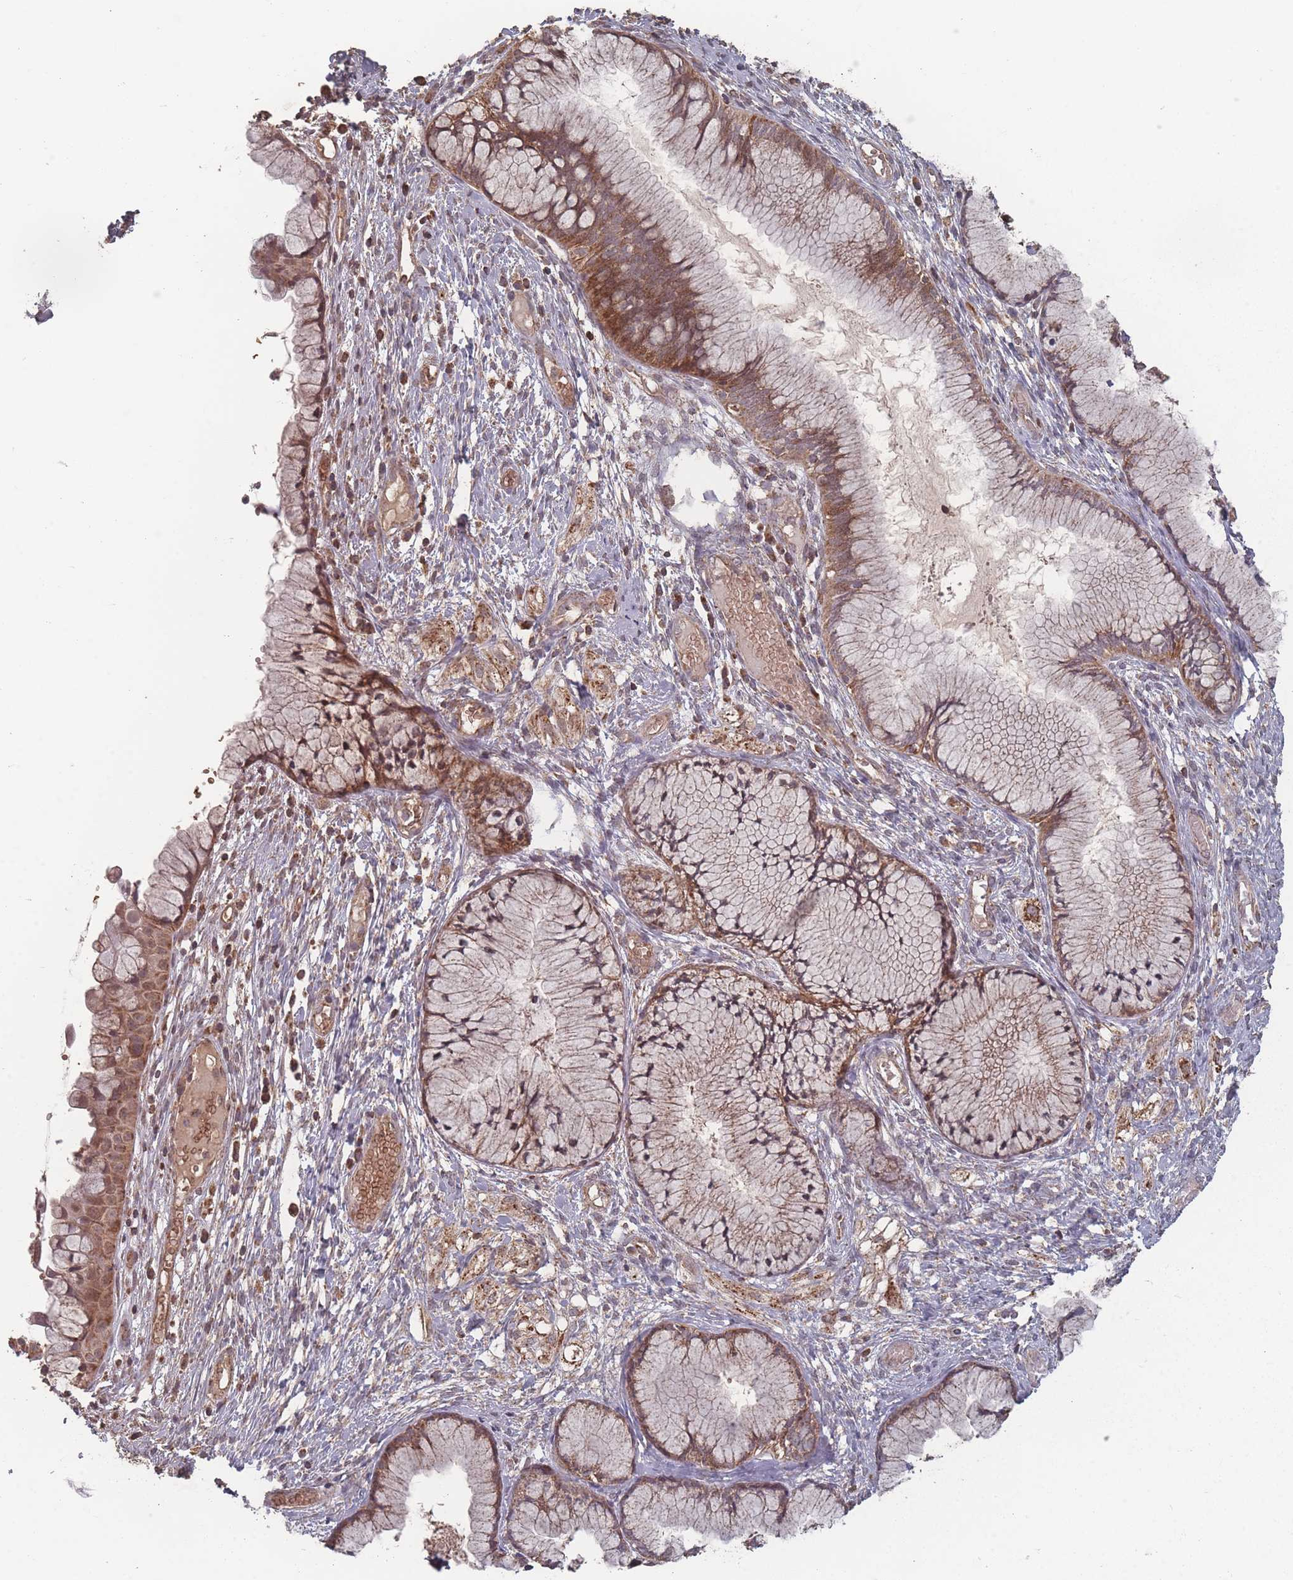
{"staining": {"intensity": "moderate", "quantity": ">75%", "location": "cytoplasmic/membranous"}, "tissue": "cervix", "cell_type": "Glandular cells", "image_type": "normal", "snomed": [{"axis": "morphology", "description": "Normal tissue, NOS"}, {"axis": "topography", "description": "Cervix"}], "caption": "Immunohistochemistry (IHC) of normal human cervix demonstrates medium levels of moderate cytoplasmic/membranous positivity in approximately >75% of glandular cells.", "gene": "LYRM7", "patient": {"sex": "female", "age": 42}}